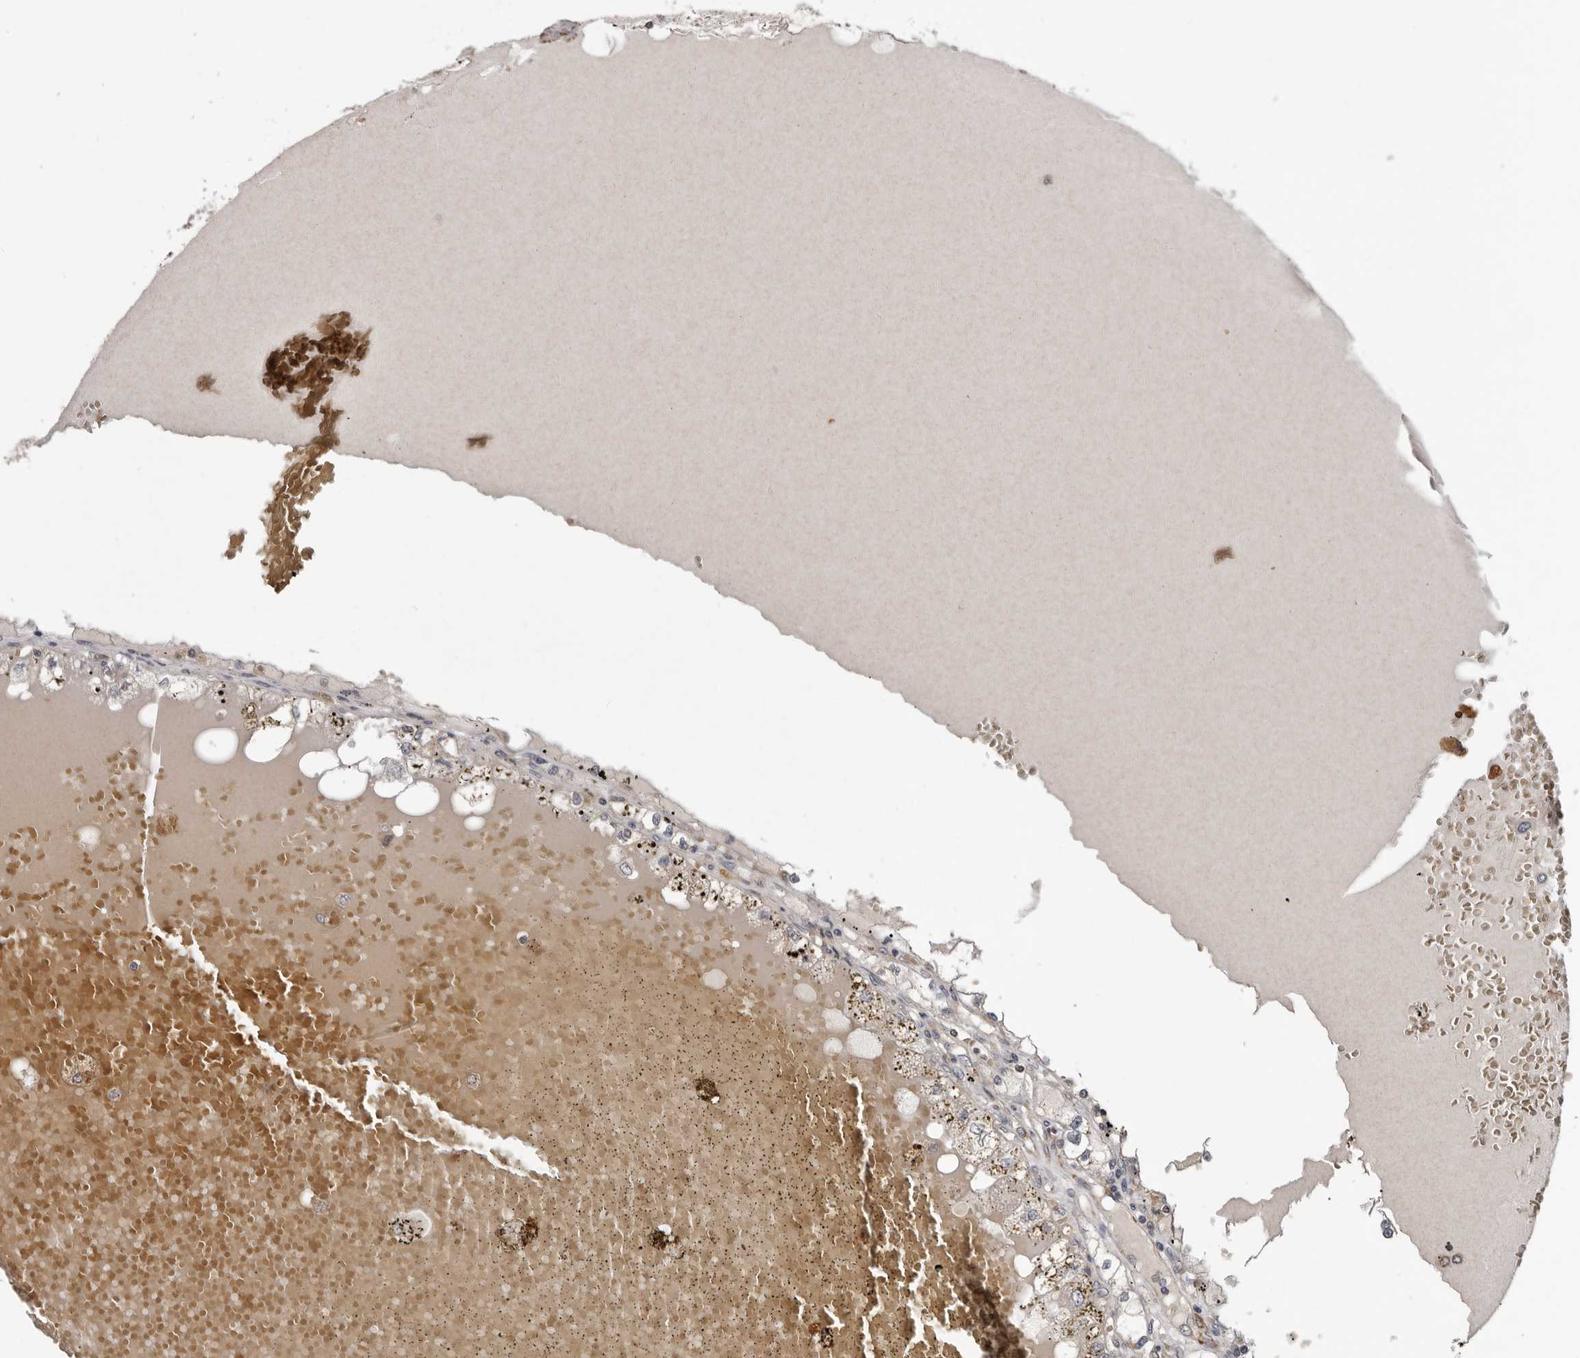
{"staining": {"intensity": "negative", "quantity": "none", "location": "none"}, "tissue": "renal cancer", "cell_type": "Tumor cells", "image_type": "cancer", "snomed": [{"axis": "morphology", "description": "Adenocarcinoma, NOS"}, {"axis": "topography", "description": "Kidney"}], "caption": "High power microscopy photomicrograph of an immunohistochemistry (IHC) micrograph of renal cancer (adenocarcinoma), revealing no significant positivity in tumor cells. (Stains: DAB IHC with hematoxylin counter stain, Microscopy: brightfield microscopy at high magnification).", "gene": "FGFR4", "patient": {"sex": "male", "age": 56}}